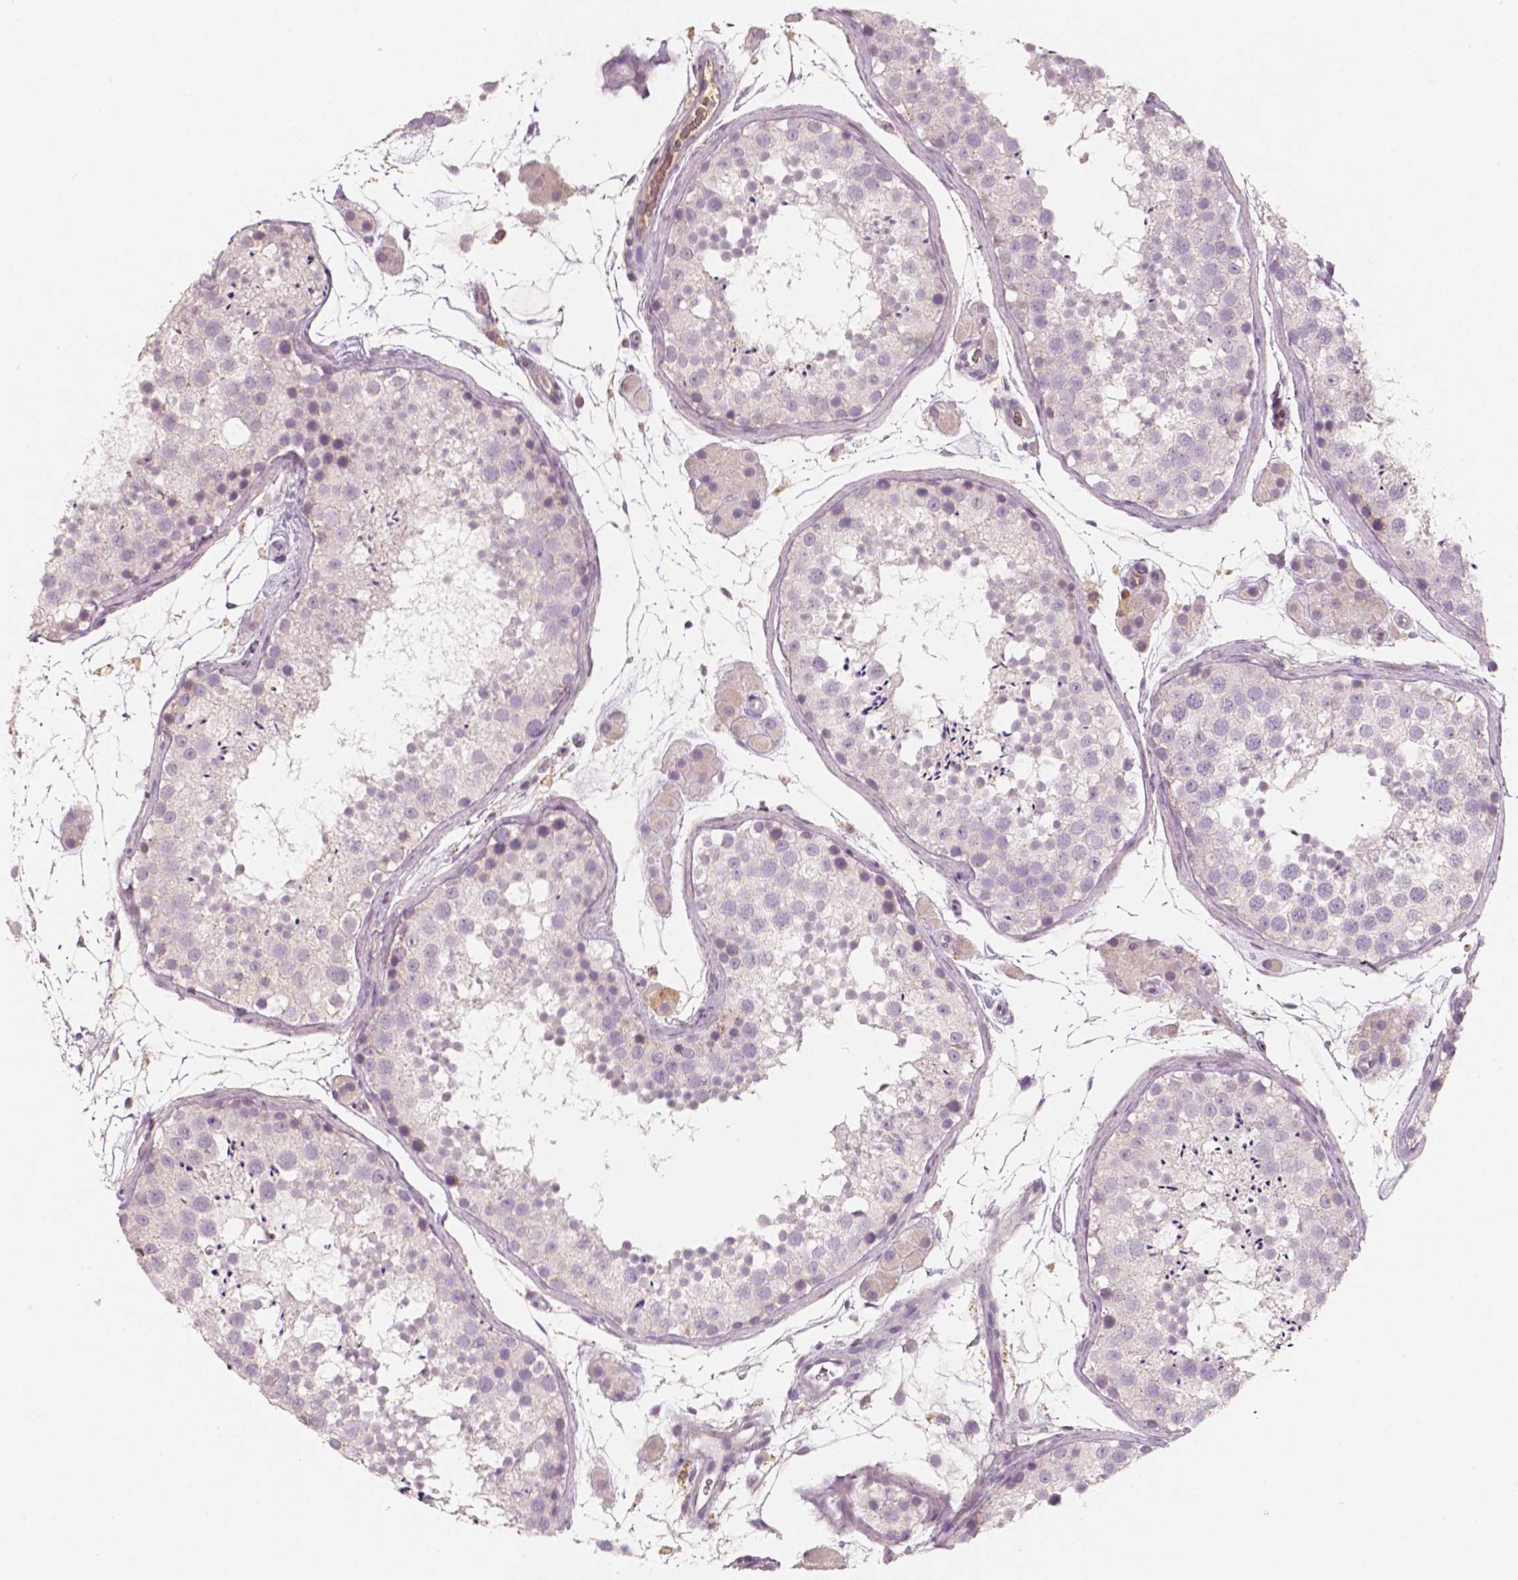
{"staining": {"intensity": "negative", "quantity": "none", "location": "none"}, "tissue": "testis", "cell_type": "Cells in seminiferous ducts", "image_type": "normal", "snomed": [{"axis": "morphology", "description": "Normal tissue, NOS"}, {"axis": "topography", "description": "Testis"}], "caption": "Protein analysis of normal testis exhibits no significant positivity in cells in seminiferous ducts. (DAB IHC with hematoxylin counter stain).", "gene": "APOA4", "patient": {"sex": "male", "age": 41}}